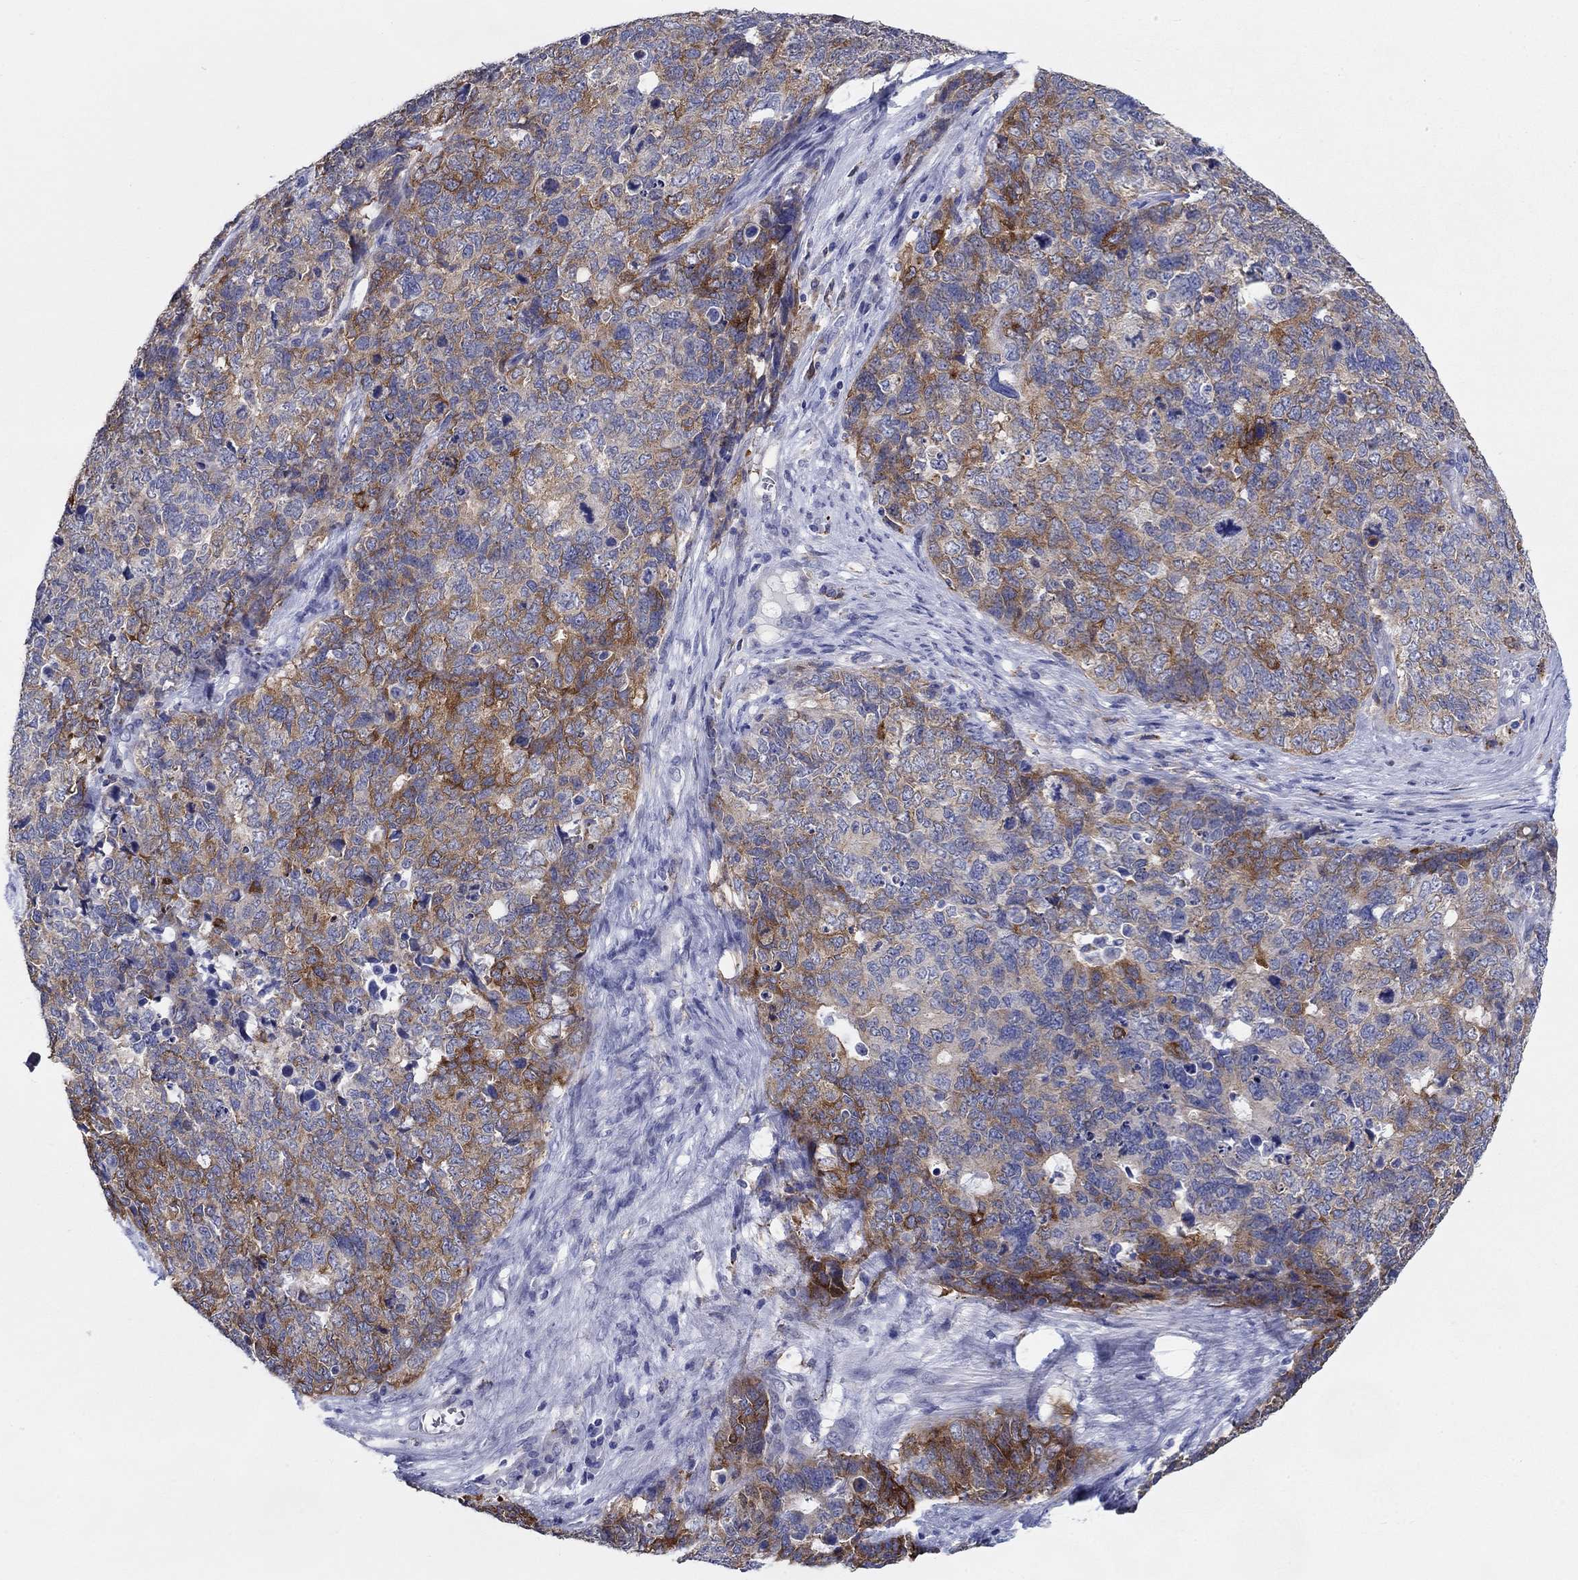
{"staining": {"intensity": "strong", "quantity": "25%-75%", "location": "cytoplasmic/membranous"}, "tissue": "cervical cancer", "cell_type": "Tumor cells", "image_type": "cancer", "snomed": [{"axis": "morphology", "description": "Squamous cell carcinoma, NOS"}, {"axis": "topography", "description": "Cervix"}], "caption": "A photomicrograph of human cervical cancer stained for a protein displays strong cytoplasmic/membranous brown staining in tumor cells.", "gene": "RAP1GAP", "patient": {"sex": "female", "age": 63}}